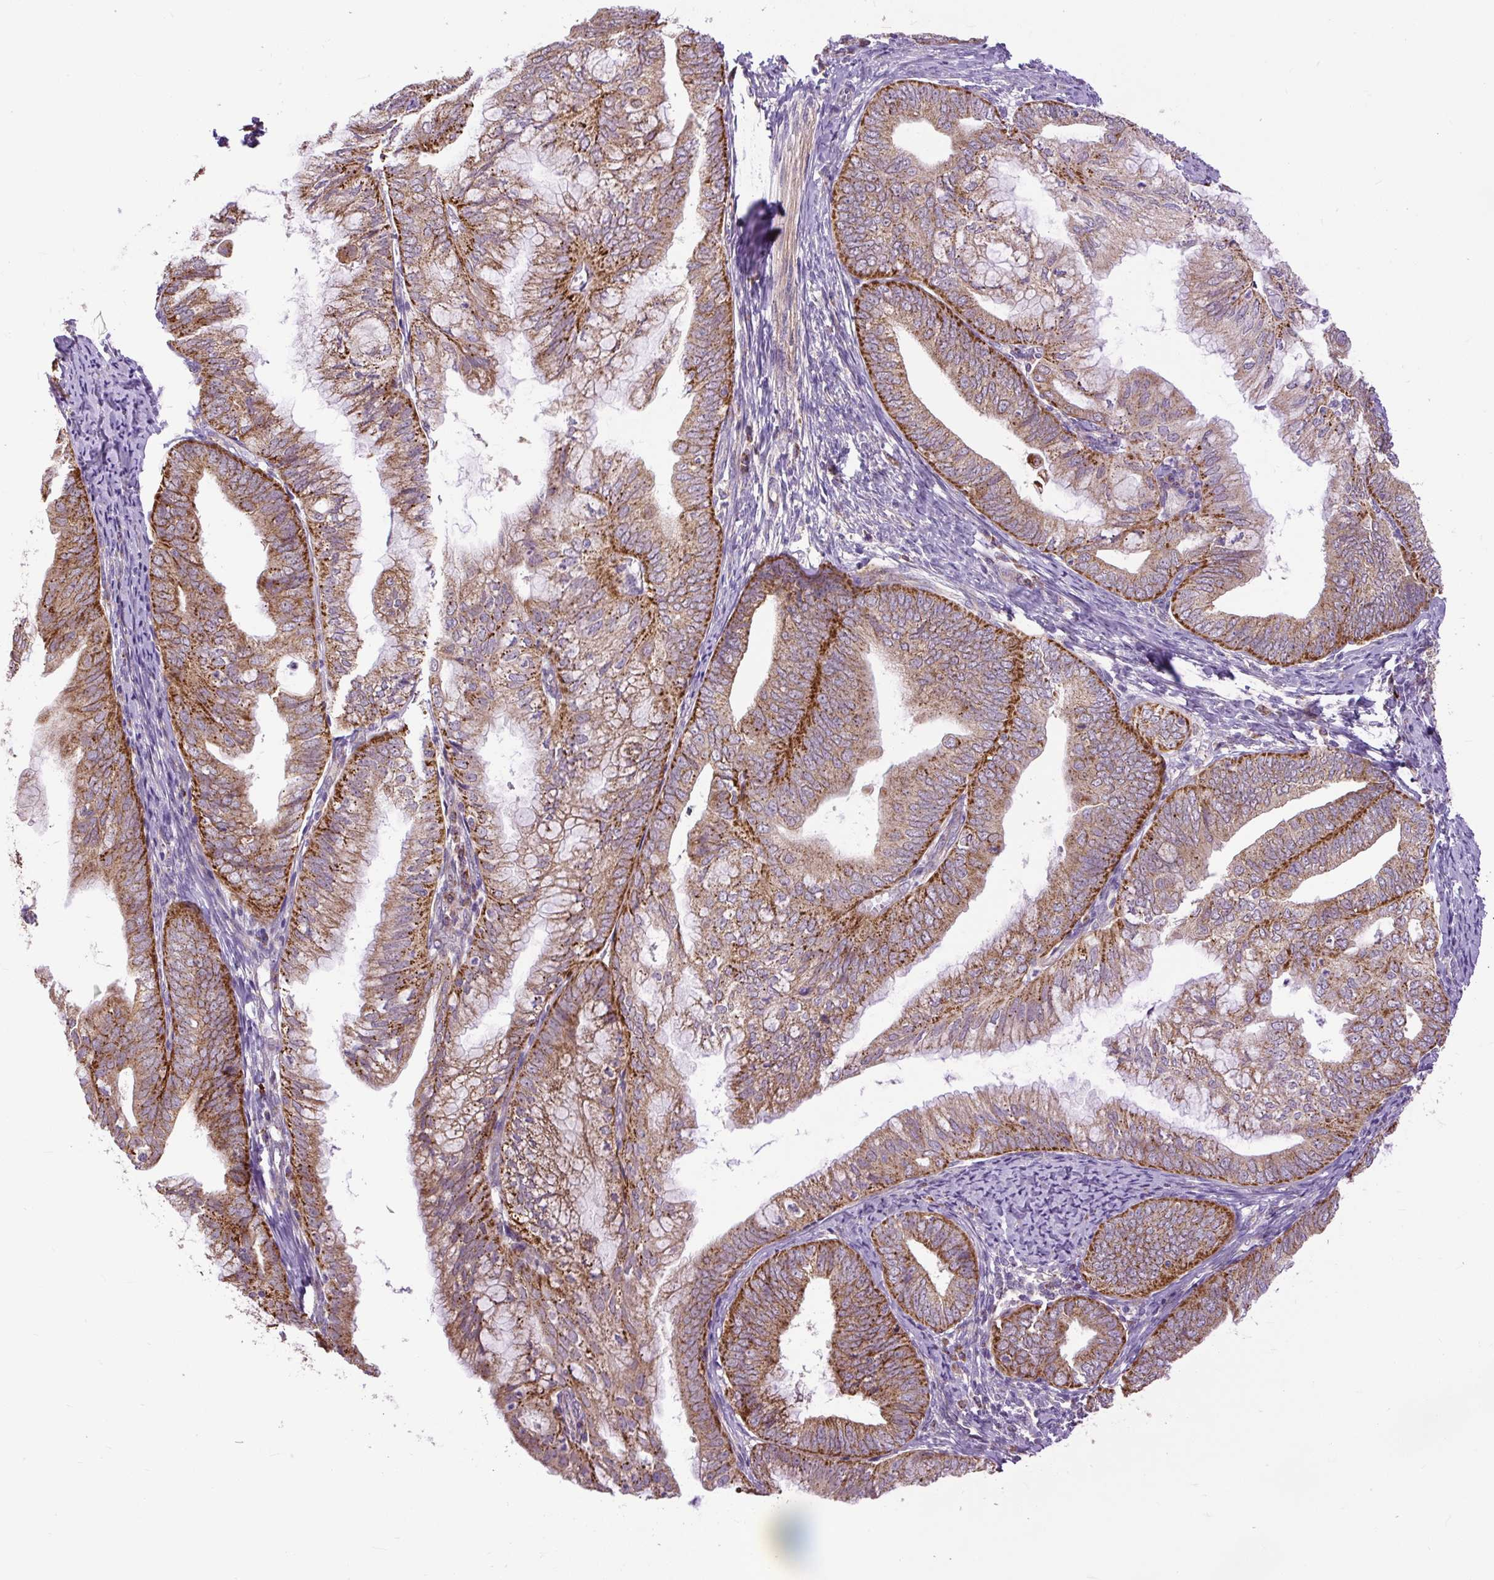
{"staining": {"intensity": "moderate", "quantity": ">75%", "location": "cytoplasmic/membranous"}, "tissue": "endometrial cancer", "cell_type": "Tumor cells", "image_type": "cancer", "snomed": [{"axis": "morphology", "description": "Adenocarcinoma, NOS"}, {"axis": "topography", "description": "Endometrium"}], "caption": "About >75% of tumor cells in human adenocarcinoma (endometrial) exhibit moderate cytoplasmic/membranous protein expression as visualized by brown immunohistochemical staining.", "gene": "TM2D3", "patient": {"sex": "female", "age": 75}}